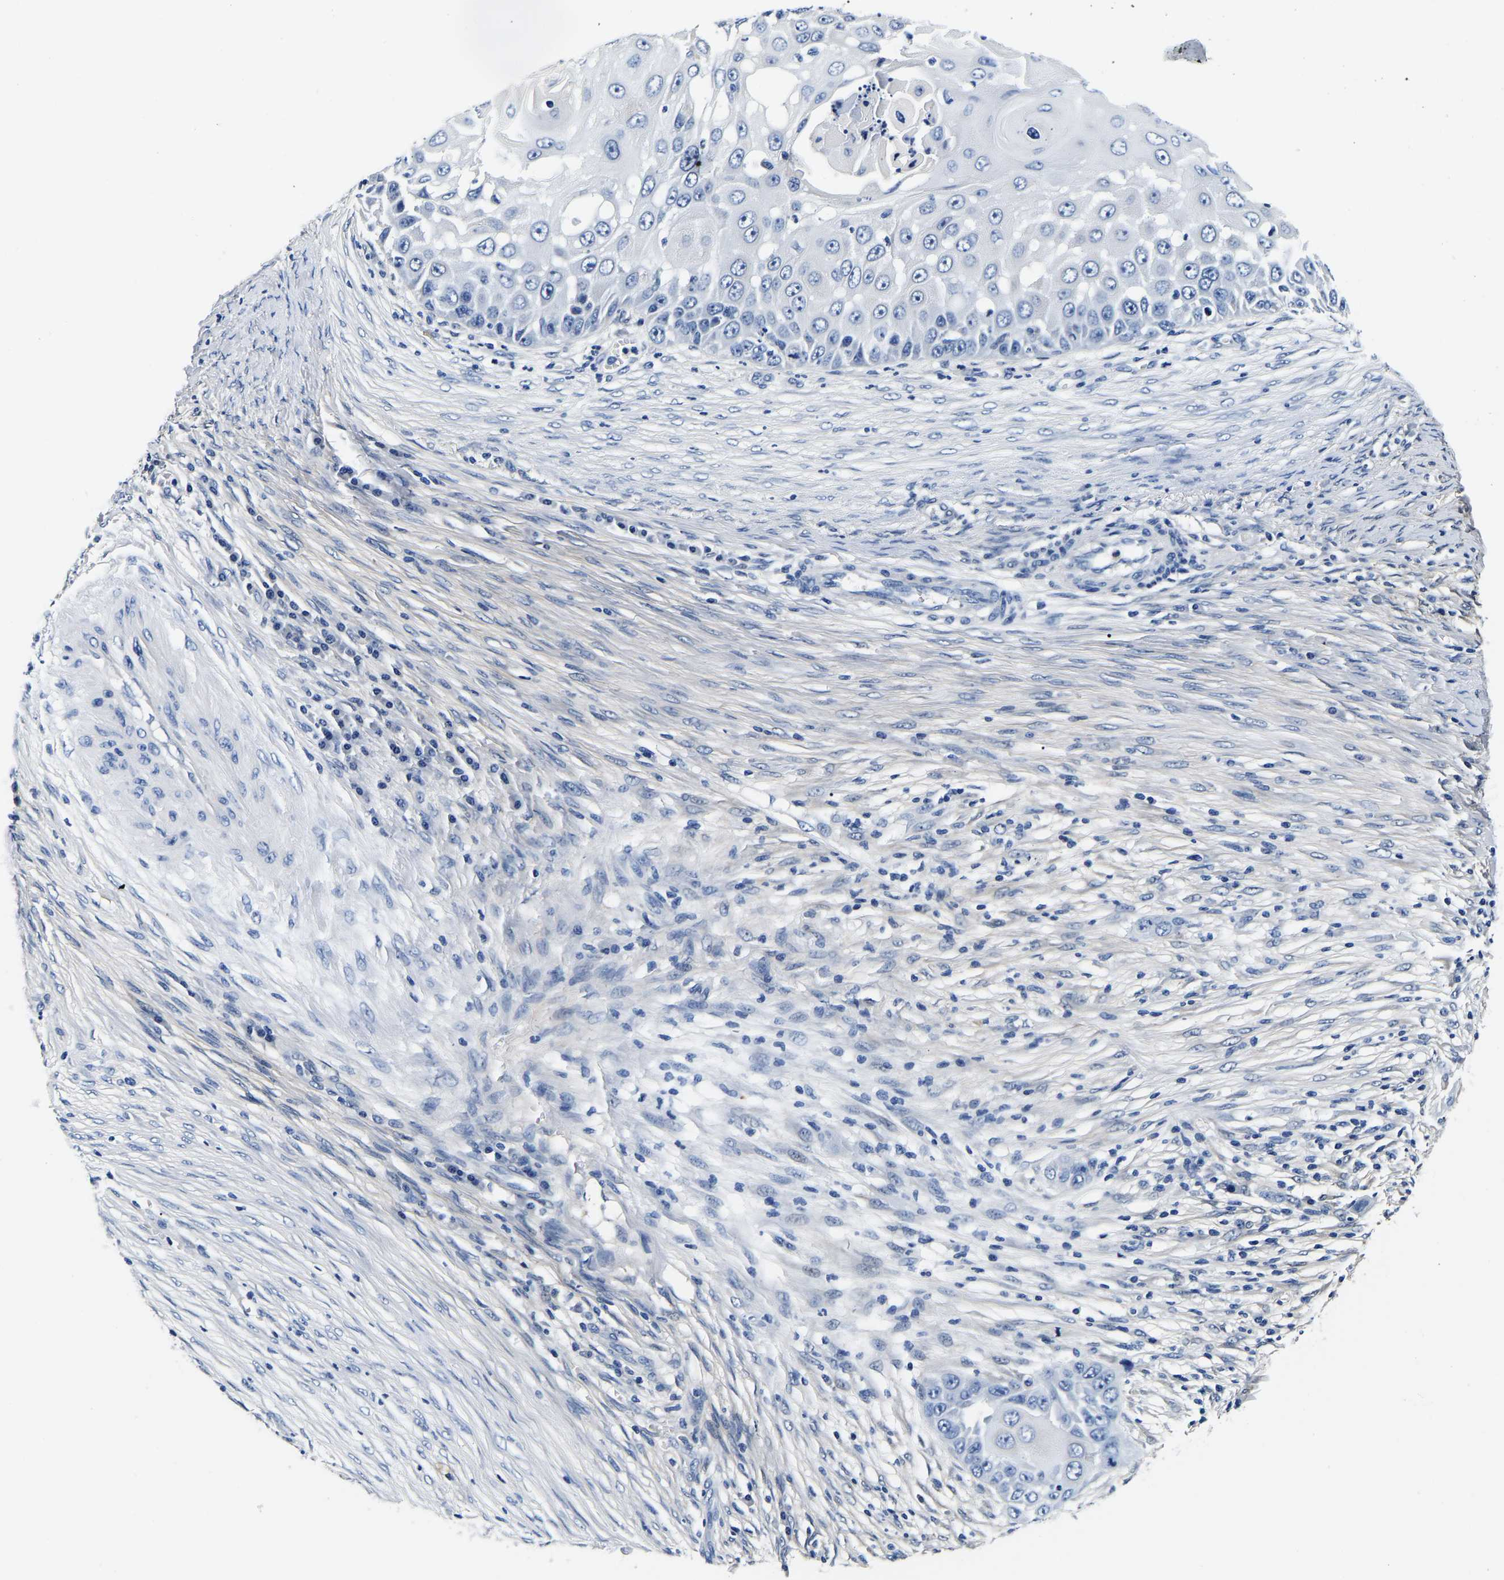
{"staining": {"intensity": "negative", "quantity": "none", "location": "none"}, "tissue": "skin cancer", "cell_type": "Tumor cells", "image_type": "cancer", "snomed": [{"axis": "morphology", "description": "Squamous cell carcinoma, NOS"}, {"axis": "topography", "description": "Skin"}], "caption": "The micrograph shows no staining of tumor cells in squamous cell carcinoma (skin).", "gene": "ACO1", "patient": {"sex": "female", "age": 44}}